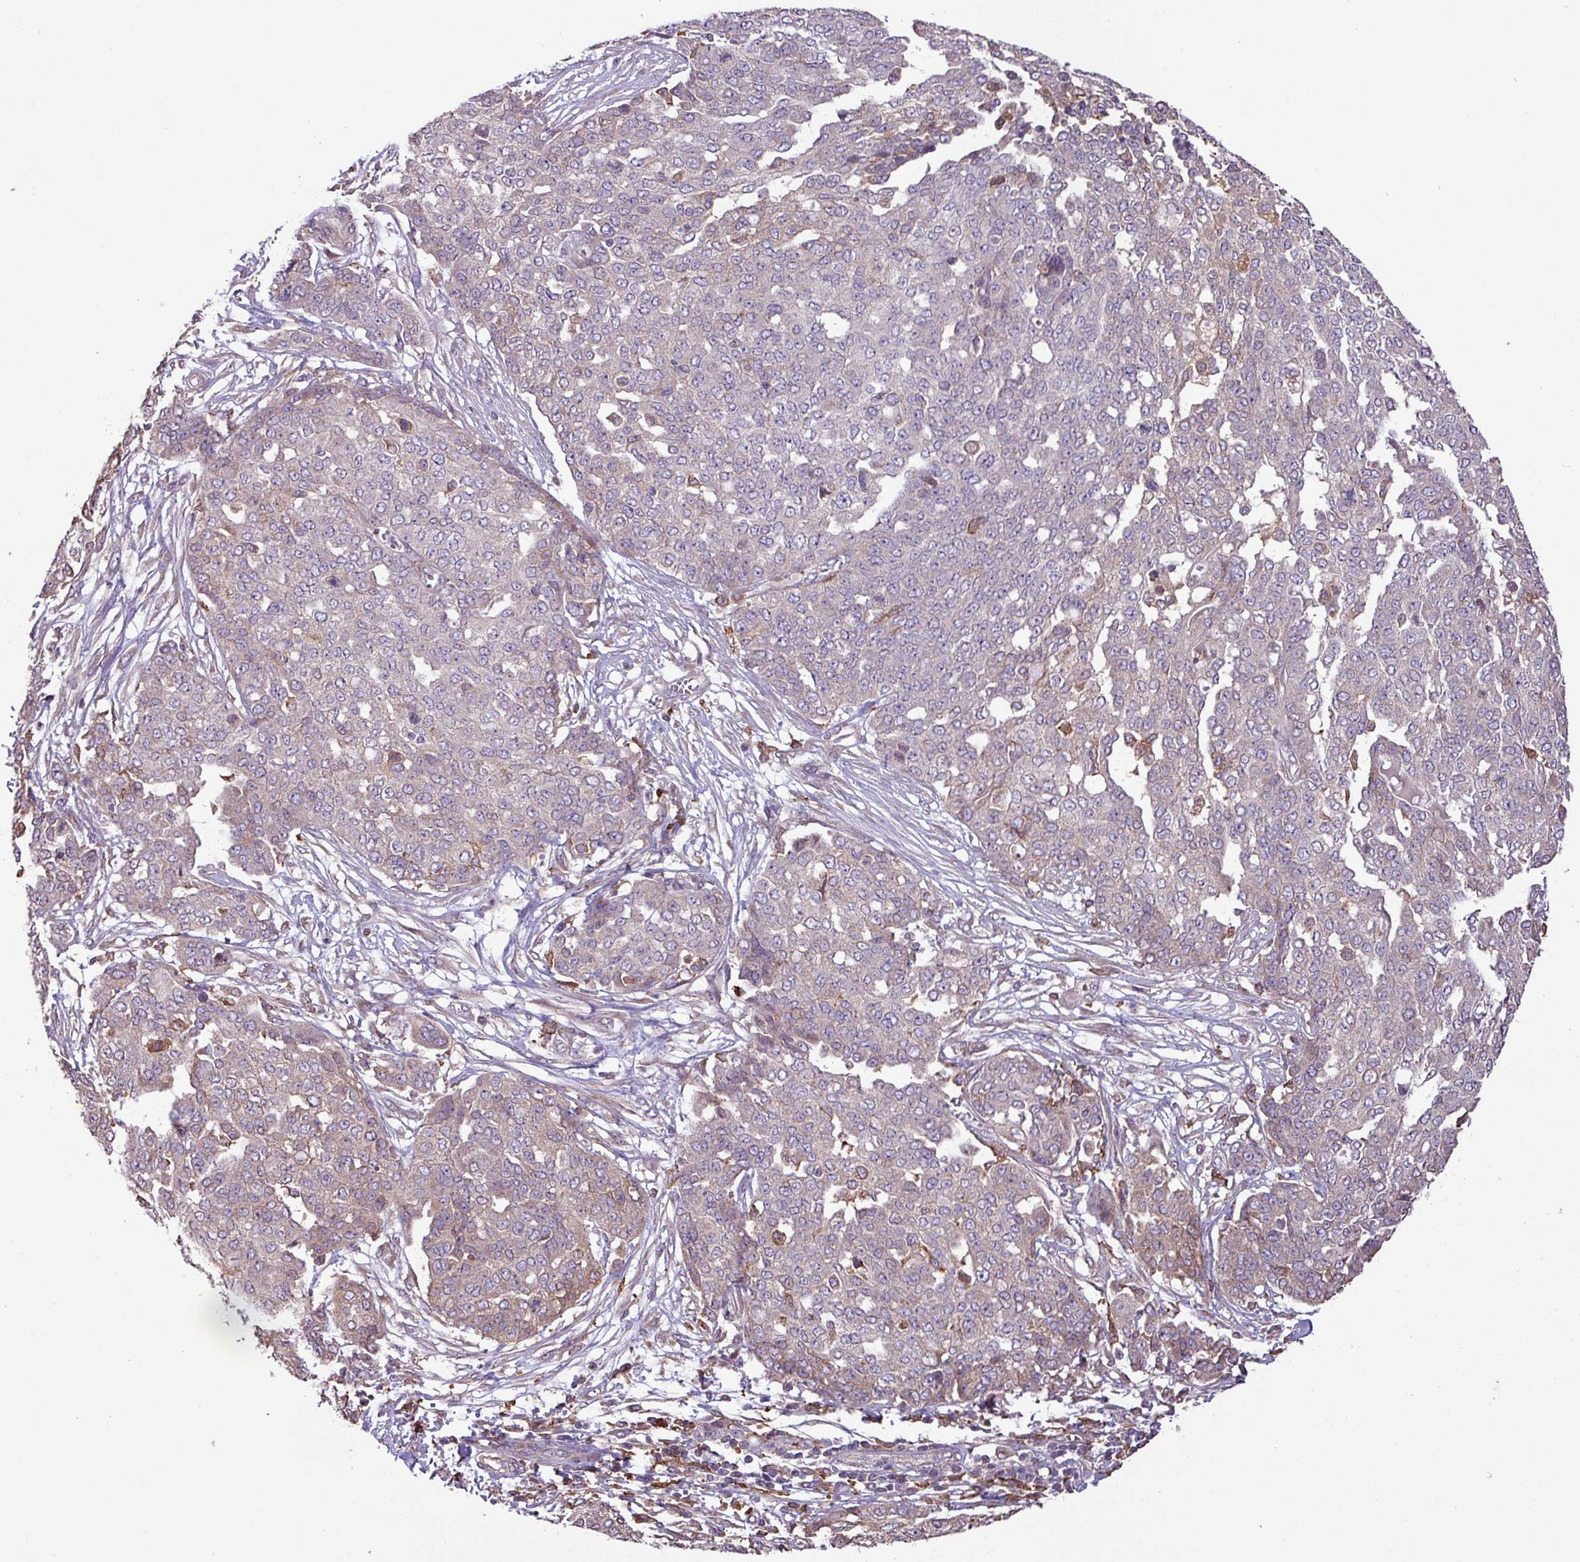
{"staining": {"intensity": "weak", "quantity": "<25%", "location": "cytoplasmic/membranous"}, "tissue": "ovarian cancer", "cell_type": "Tumor cells", "image_type": "cancer", "snomed": [{"axis": "morphology", "description": "Cystadenocarcinoma, serous, NOS"}, {"axis": "topography", "description": "Soft tissue"}, {"axis": "topography", "description": "Ovary"}], "caption": "Protein analysis of ovarian serous cystadenocarcinoma exhibits no significant expression in tumor cells.", "gene": "ARHGEF25", "patient": {"sex": "female", "age": 57}}